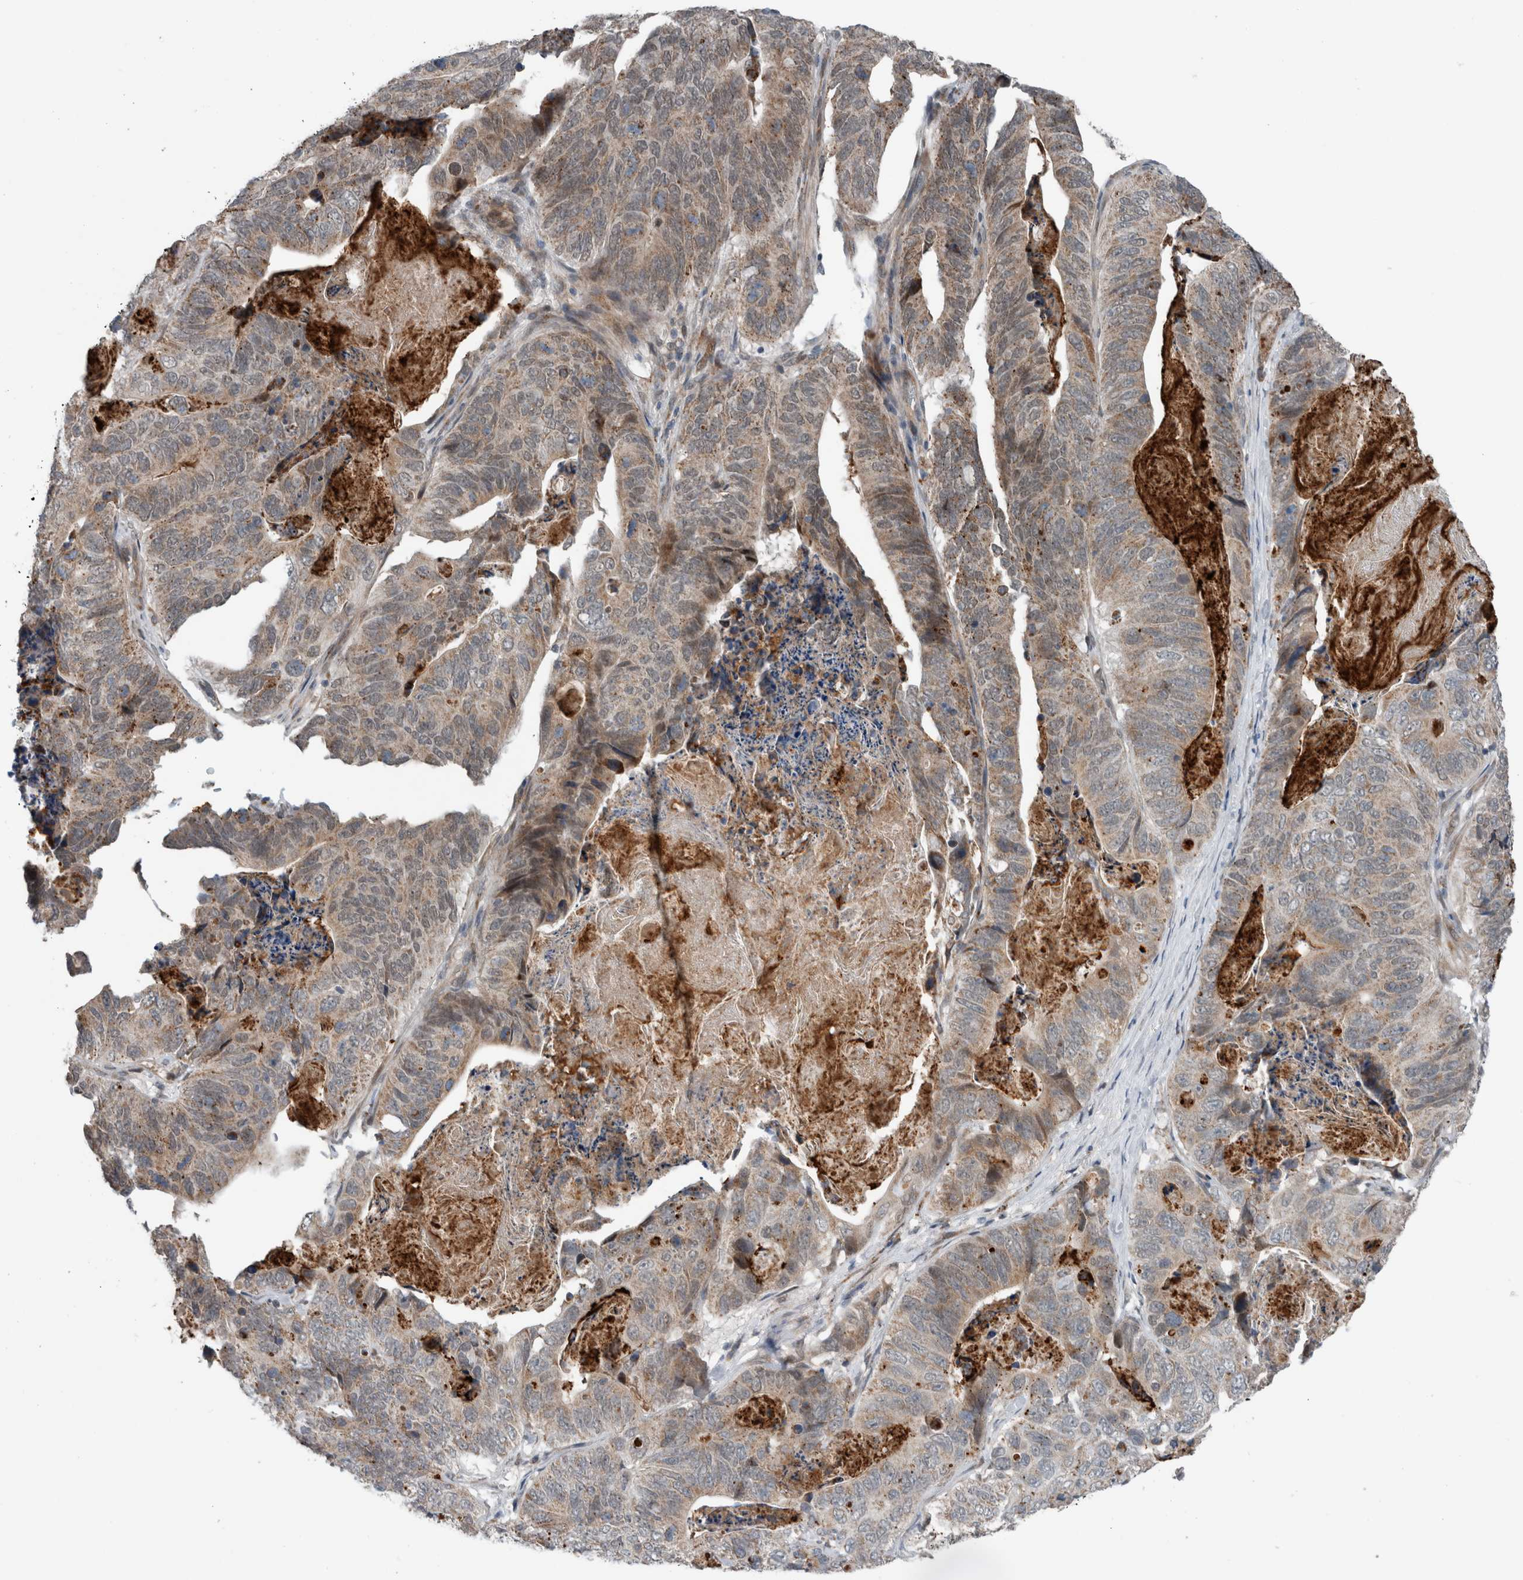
{"staining": {"intensity": "weak", "quantity": "25%-75%", "location": "cytoplasmic/membranous"}, "tissue": "stomach cancer", "cell_type": "Tumor cells", "image_type": "cancer", "snomed": [{"axis": "morphology", "description": "Normal tissue, NOS"}, {"axis": "morphology", "description": "Adenocarcinoma, NOS"}, {"axis": "topography", "description": "Stomach"}], "caption": "This micrograph demonstrates immunohistochemistry staining of stomach adenocarcinoma, with low weak cytoplasmic/membranous positivity in about 25%-75% of tumor cells.", "gene": "GBA2", "patient": {"sex": "female", "age": 89}}